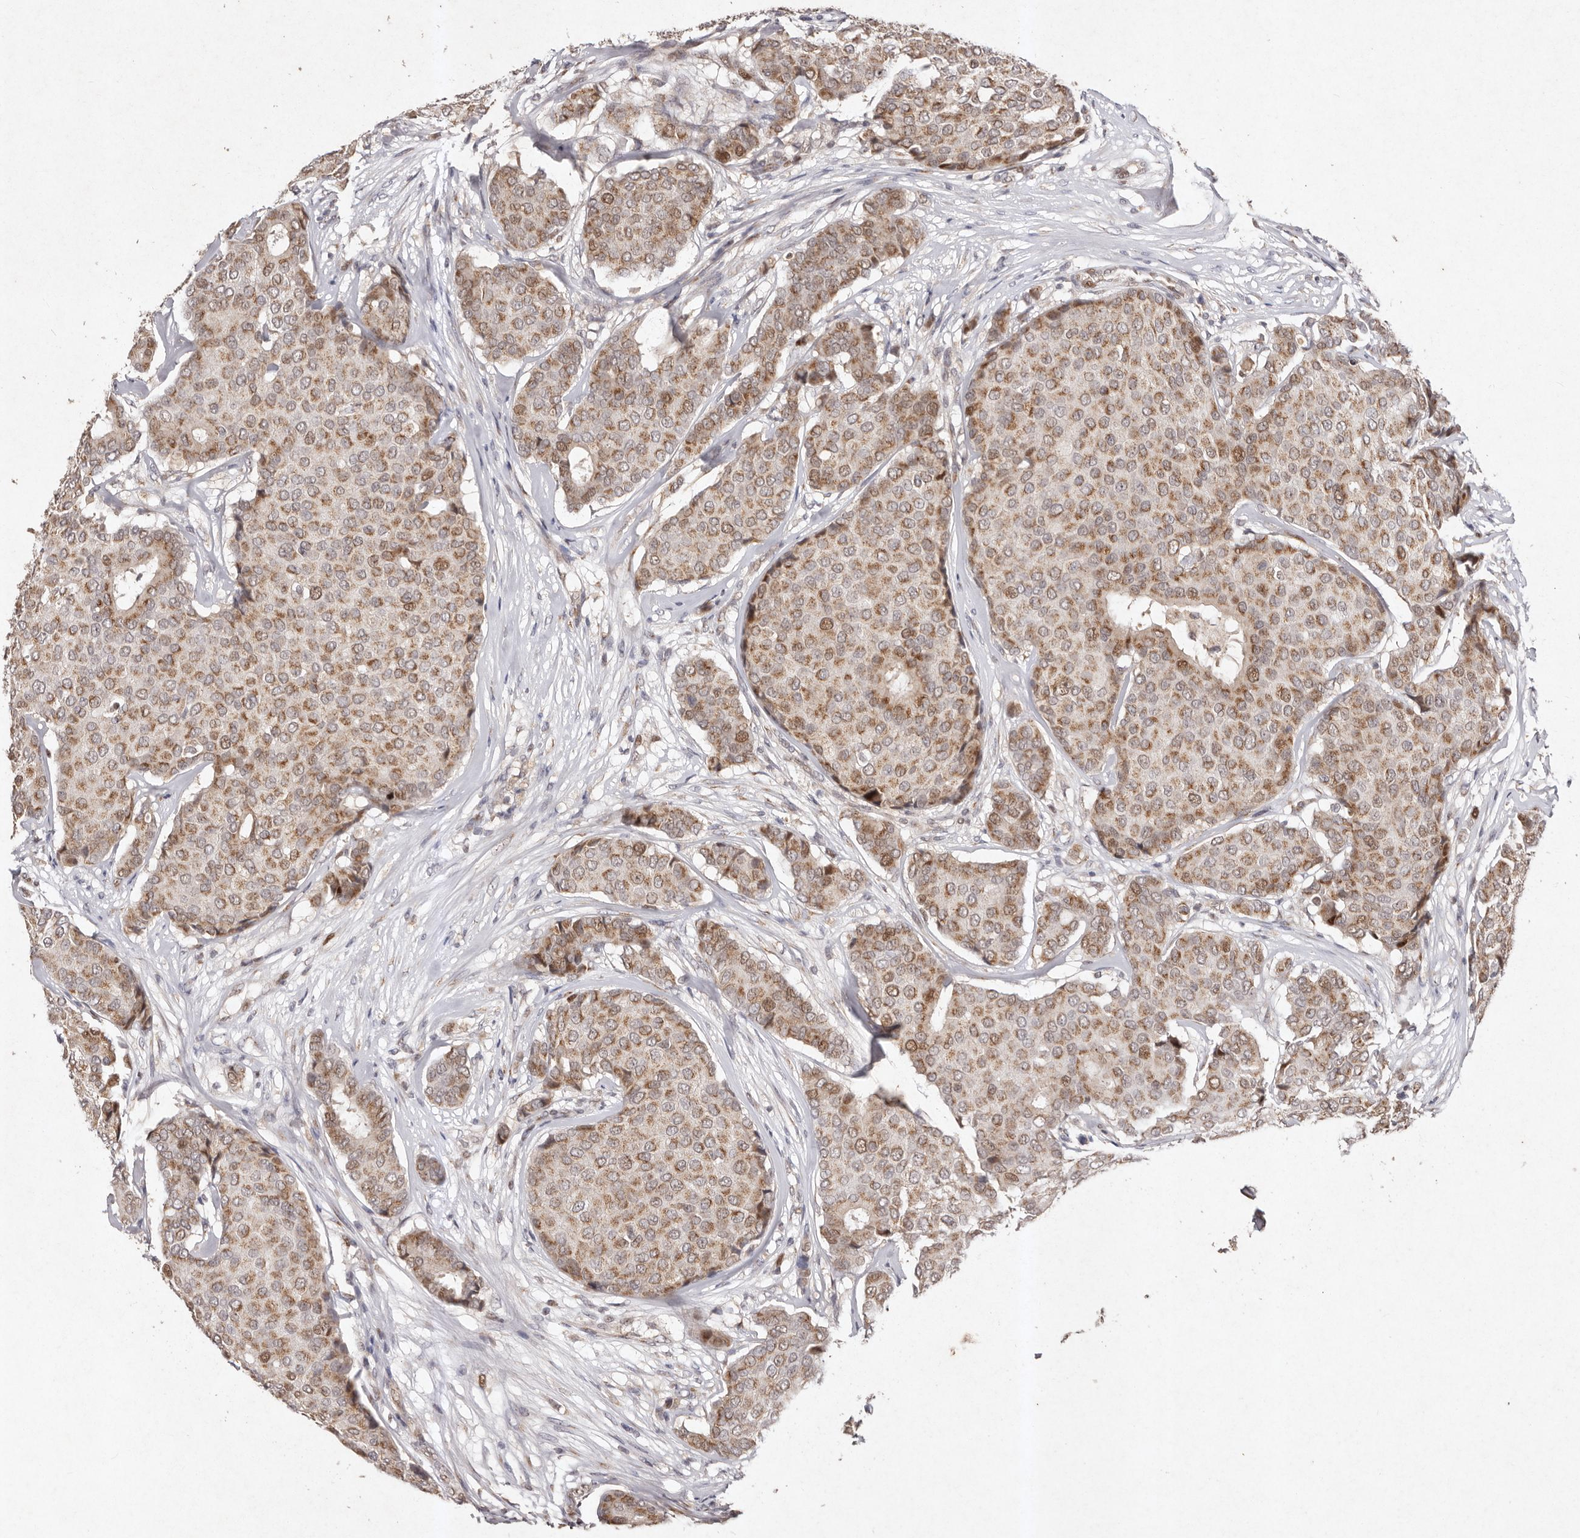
{"staining": {"intensity": "moderate", "quantity": ">75%", "location": "cytoplasmic/membranous"}, "tissue": "breast cancer", "cell_type": "Tumor cells", "image_type": "cancer", "snomed": [{"axis": "morphology", "description": "Duct carcinoma"}, {"axis": "topography", "description": "Breast"}], "caption": "Protein expression analysis of breast intraductal carcinoma displays moderate cytoplasmic/membranous expression in approximately >75% of tumor cells.", "gene": "KLF7", "patient": {"sex": "female", "age": 75}}